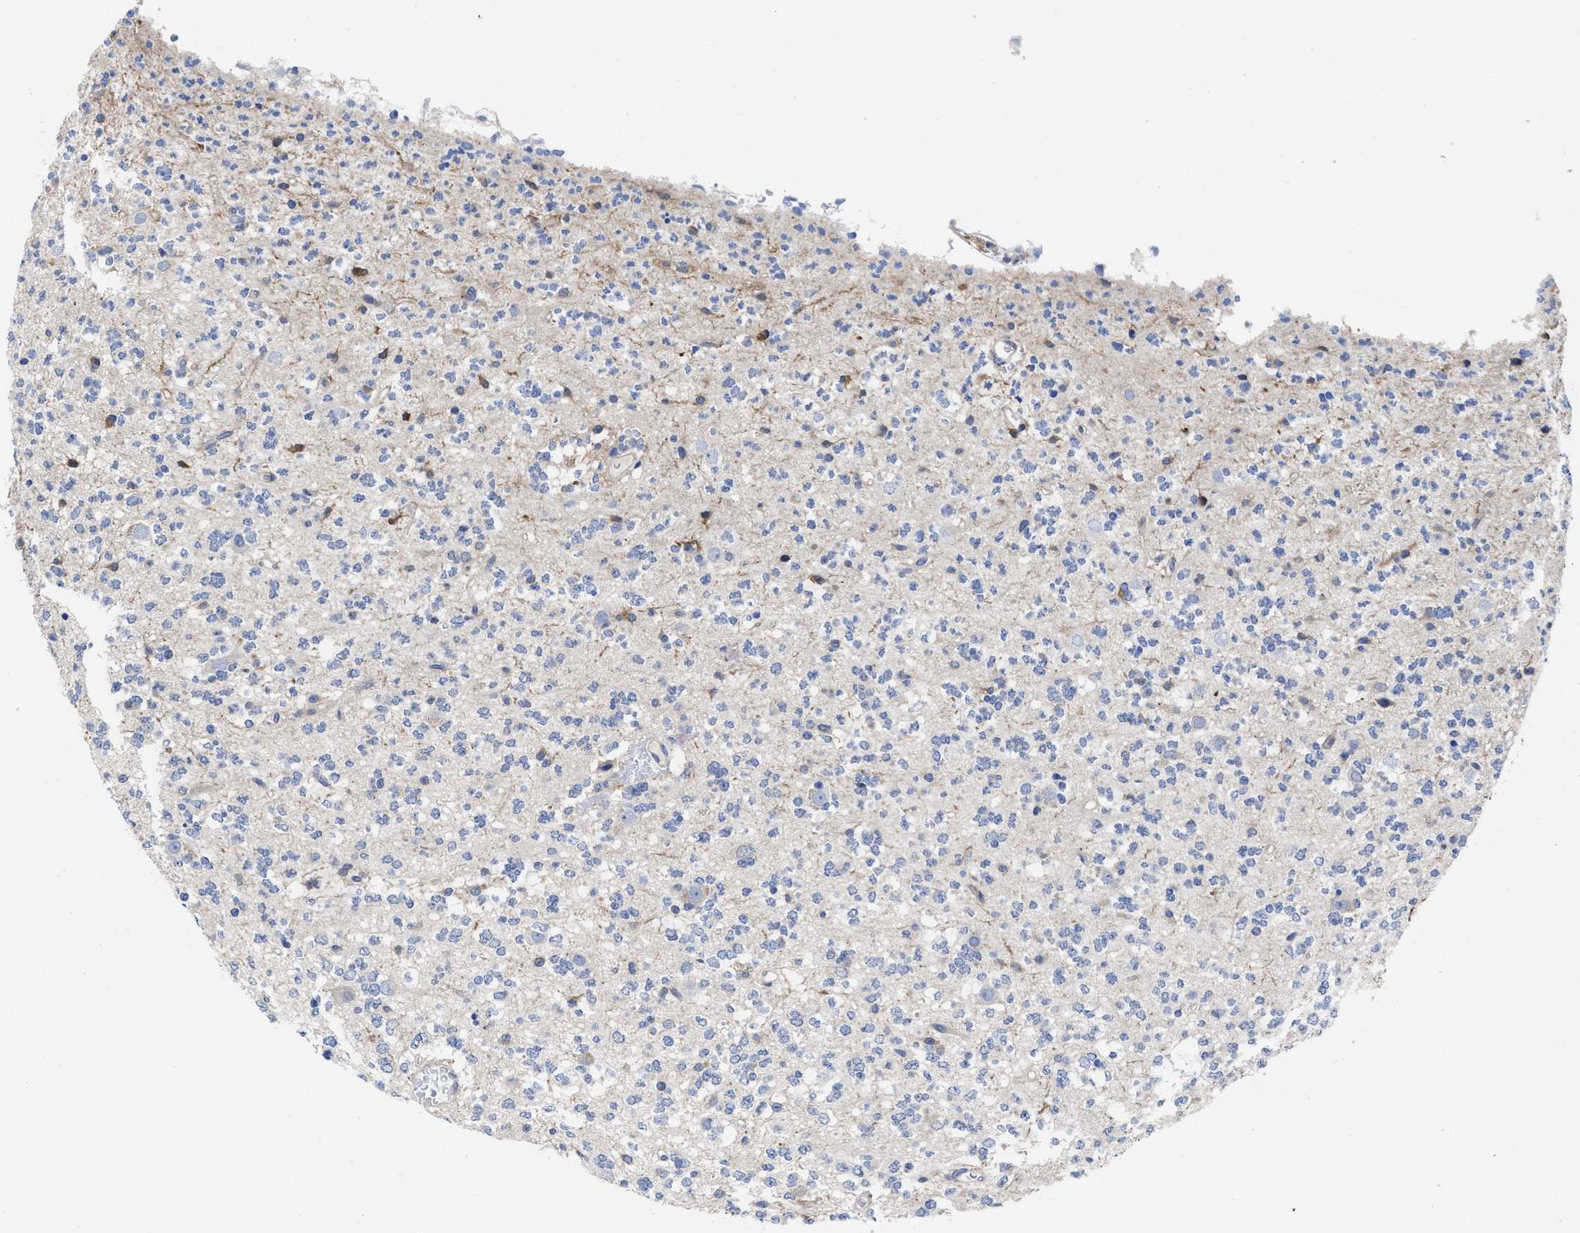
{"staining": {"intensity": "negative", "quantity": "none", "location": "none"}, "tissue": "glioma", "cell_type": "Tumor cells", "image_type": "cancer", "snomed": [{"axis": "morphology", "description": "Glioma, malignant, Low grade"}, {"axis": "topography", "description": "Brain"}], "caption": "DAB (3,3'-diaminobenzidine) immunohistochemical staining of human glioma displays no significant staining in tumor cells.", "gene": "TXNDC17", "patient": {"sex": "male", "age": 38}}